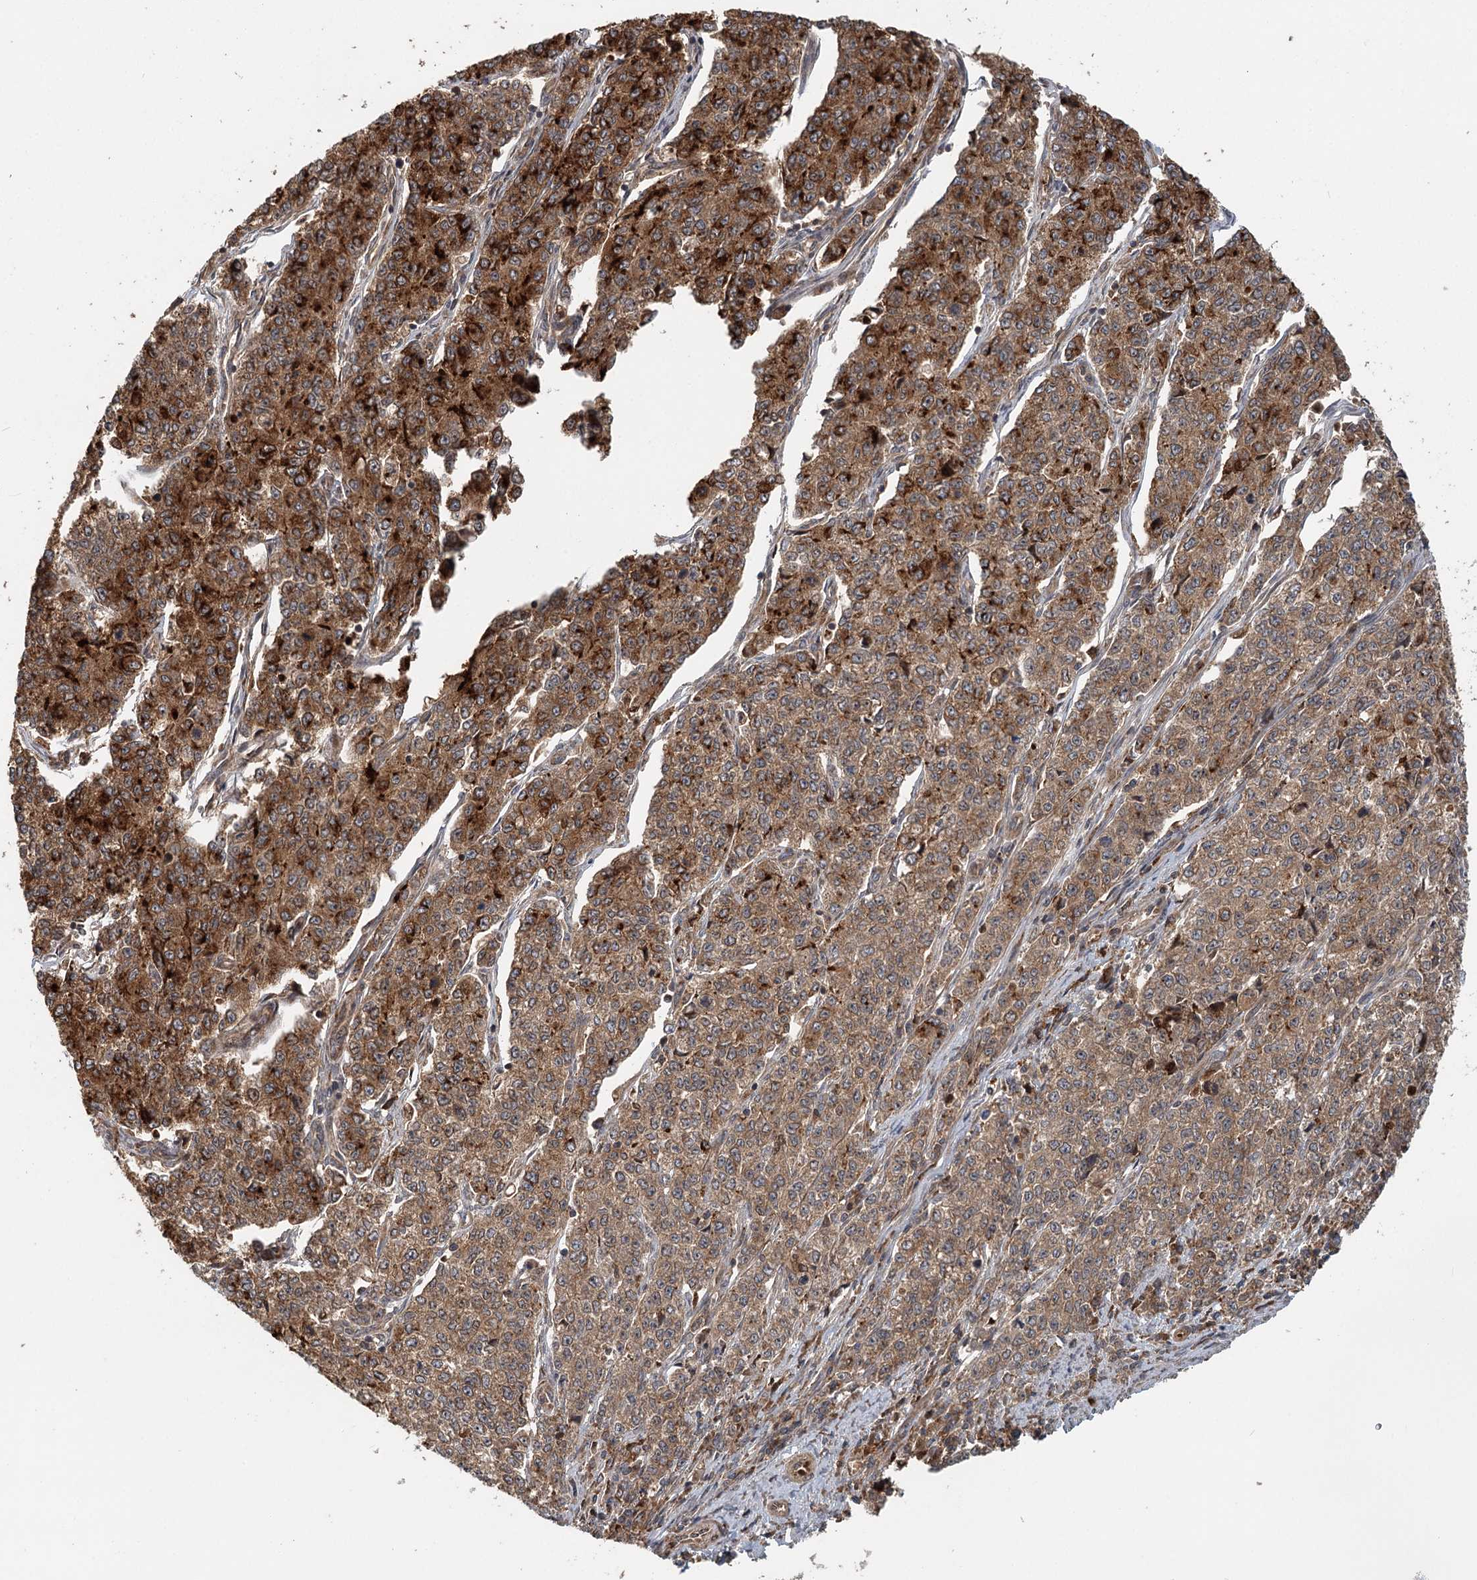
{"staining": {"intensity": "strong", "quantity": ">75%", "location": "cytoplasmic/membranous"}, "tissue": "endometrial cancer", "cell_type": "Tumor cells", "image_type": "cancer", "snomed": [{"axis": "morphology", "description": "Adenocarcinoma, NOS"}, {"axis": "topography", "description": "Endometrium"}], "caption": "Immunohistochemistry (IHC) (DAB (3,3'-diaminobenzidine)) staining of endometrial adenocarcinoma shows strong cytoplasmic/membranous protein expression in approximately >75% of tumor cells.", "gene": "RNF111", "patient": {"sex": "female", "age": 50}}